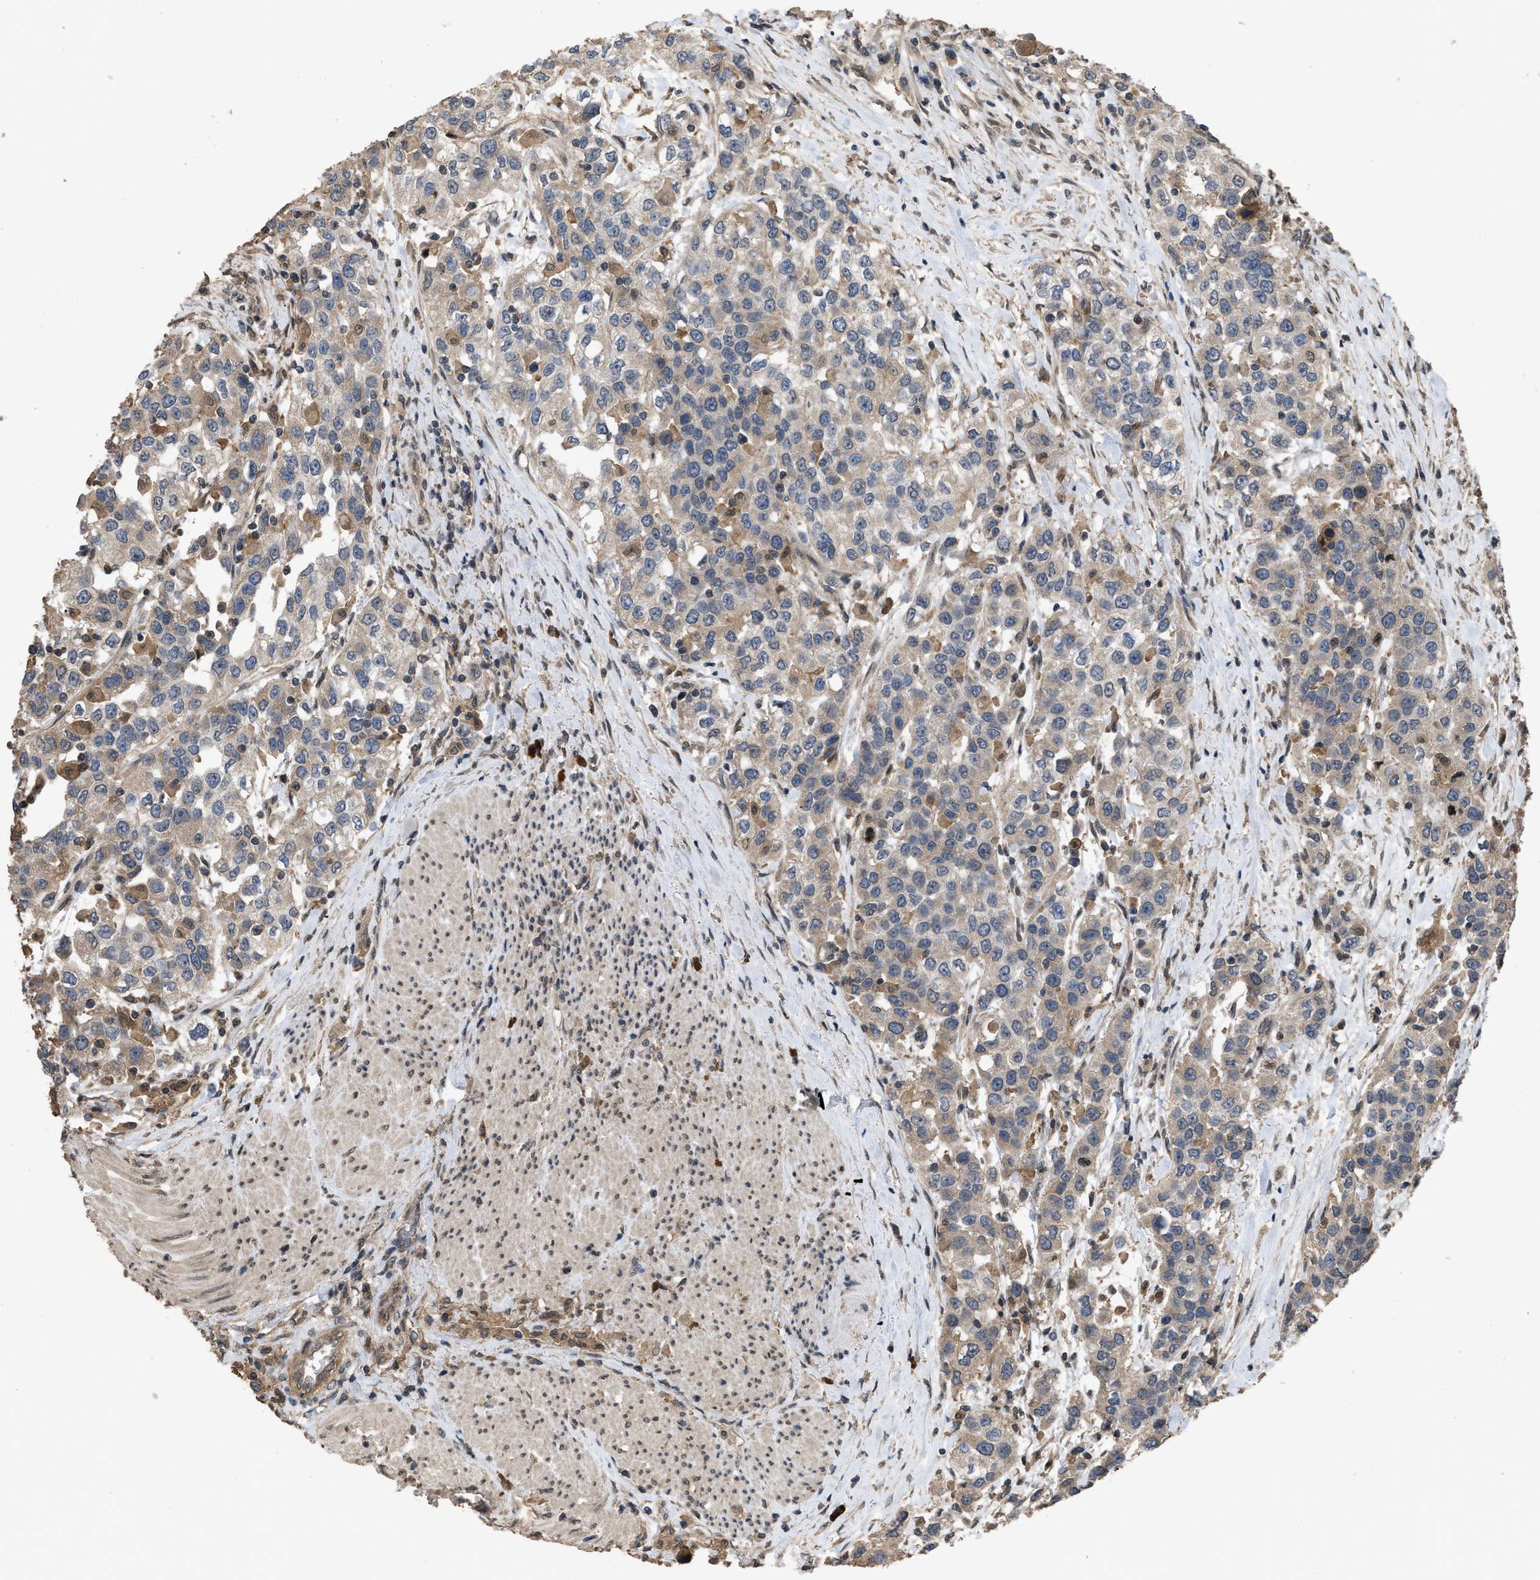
{"staining": {"intensity": "weak", "quantity": ">75%", "location": "cytoplasmic/membranous"}, "tissue": "urothelial cancer", "cell_type": "Tumor cells", "image_type": "cancer", "snomed": [{"axis": "morphology", "description": "Urothelial carcinoma, High grade"}, {"axis": "topography", "description": "Urinary bladder"}], "caption": "Urothelial cancer stained for a protein (brown) exhibits weak cytoplasmic/membranous positive positivity in about >75% of tumor cells.", "gene": "UTRN", "patient": {"sex": "female", "age": 80}}